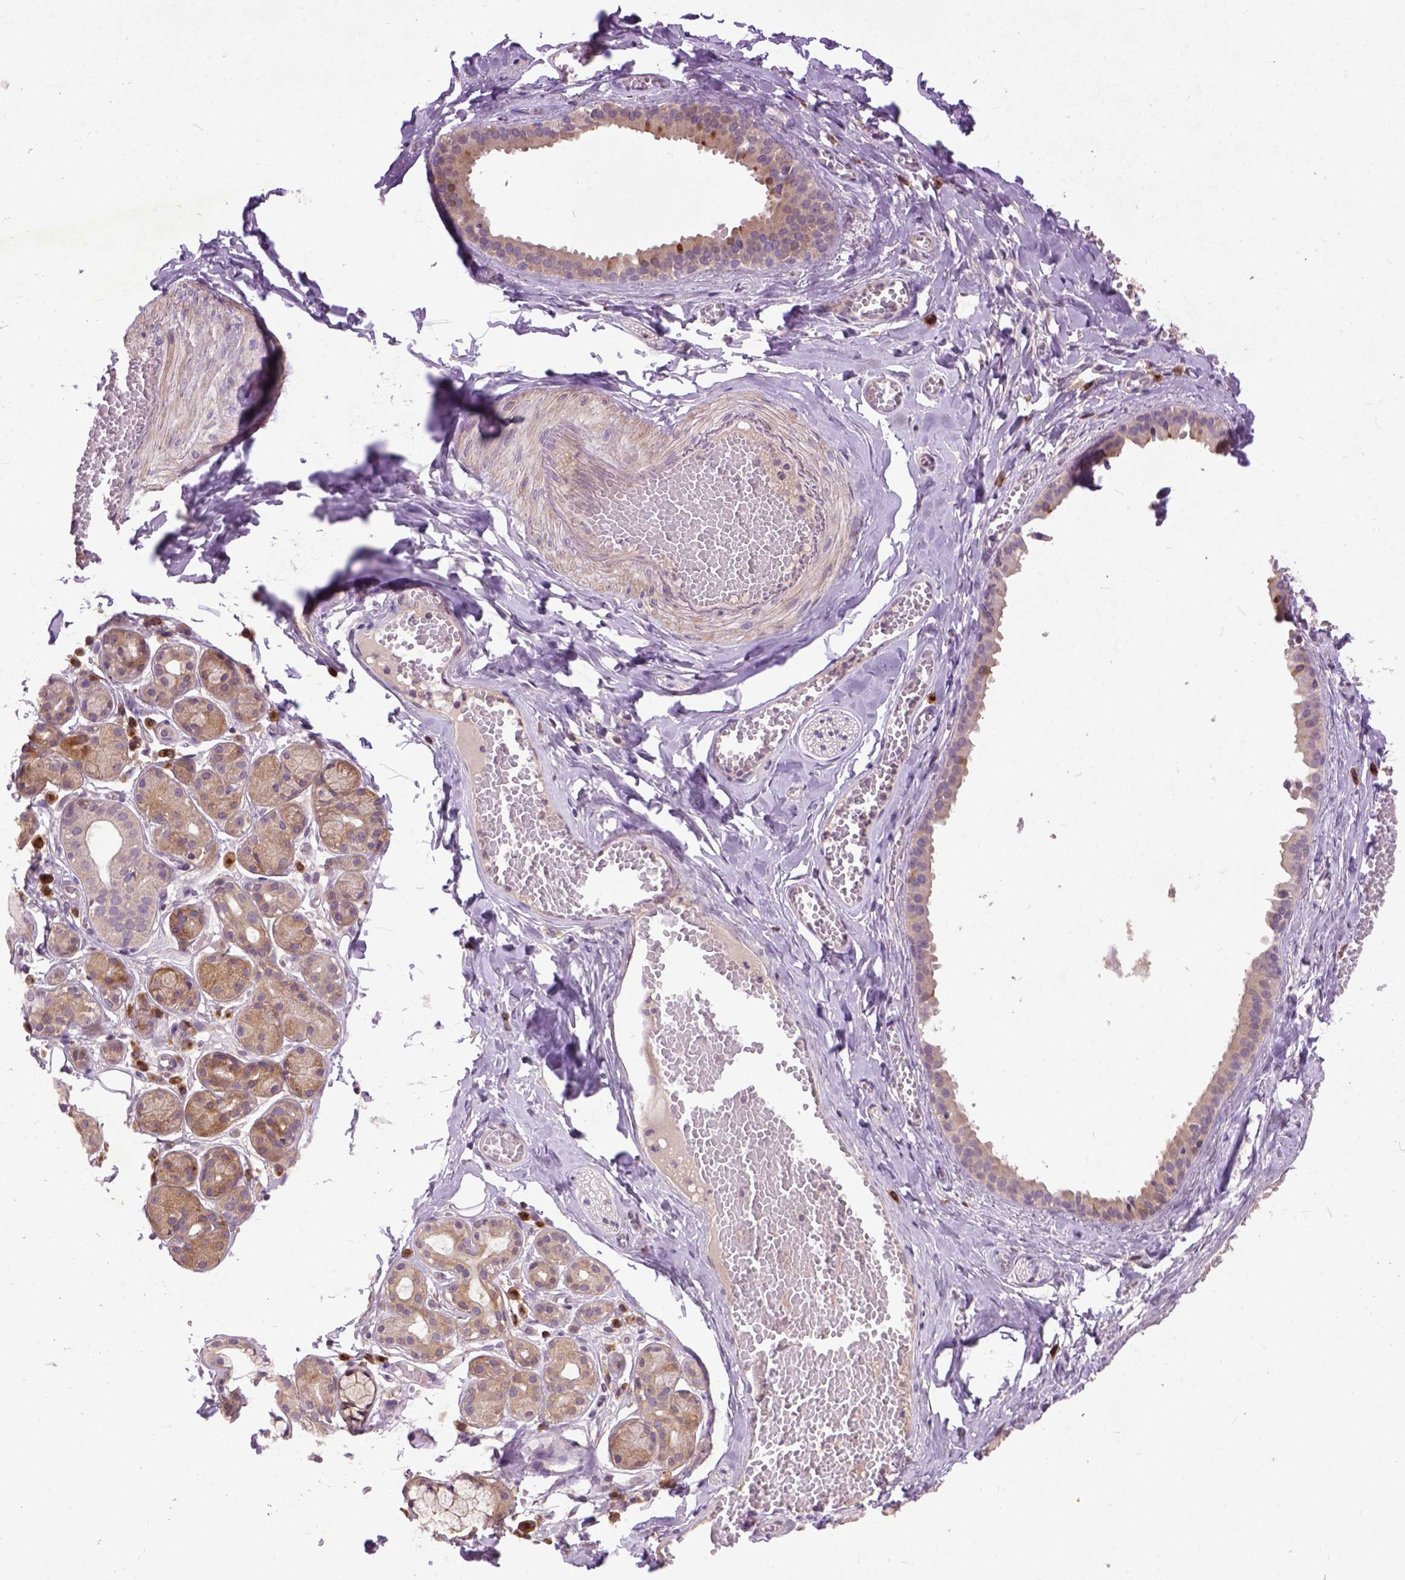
{"staining": {"intensity": "moderate", "quantity": ">75%", "location": "cytoplasmic/membranous"}, "tissue": "salivary gland", "cell_type": "Glandular cells", "image_type": "normal", "snomed": [{"axis": "morphology", "description": "Normal tissue, NOS"}, {"axis": "topography", "description": "Salivary gland"}, {"axis": "topography", "description": "Peripheral nerve tissue"}], "caption": "IHC of normal salivary gland displays medium levels of moderate cytoplasmic/membranous staining in about >75% of glandular cells.", "gene": "CPNE1", "patient": {"sex": "male", "age": 71}}